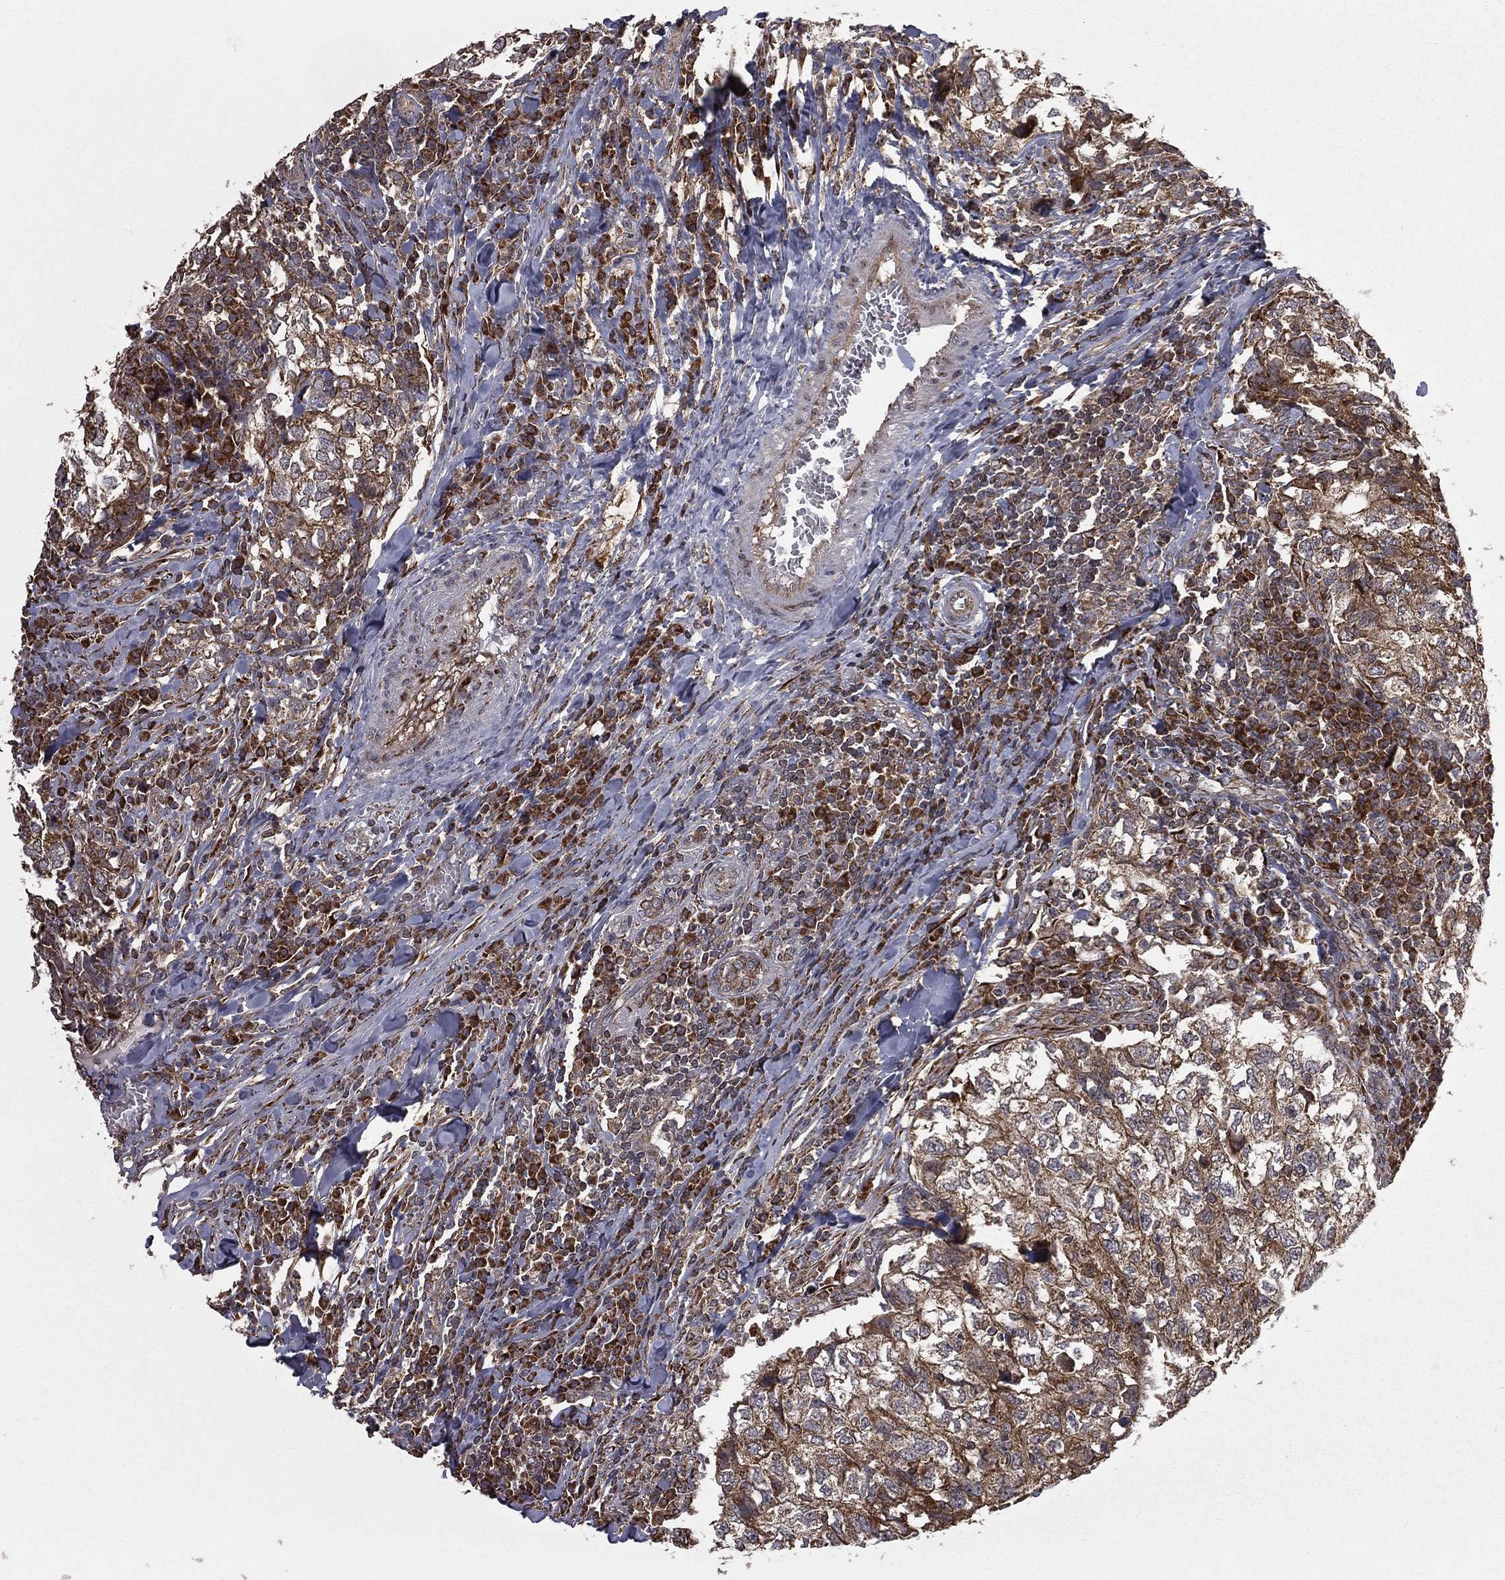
{"staining": {"intensity": "moderate", "quantity": ">75%", "location": "cytoplasmic/membranous"}, "tissue": "breast cancer", "cell_type": "Tumor cells", "image_type": "cancer", "snomed": [{"axis": "morphology", "description": "Duct carcinoma"}, {"axis": "topography", "description": "Breast"}], "caption": "Breast intraductal carcinoma was stained to show a protein in brown. There is medium levels of moderate cytoplasmic/membranous positivity in about >75% of tumor cells.", "gene": "OLFML1", "patient": {"sex": "female", "age": 30}}